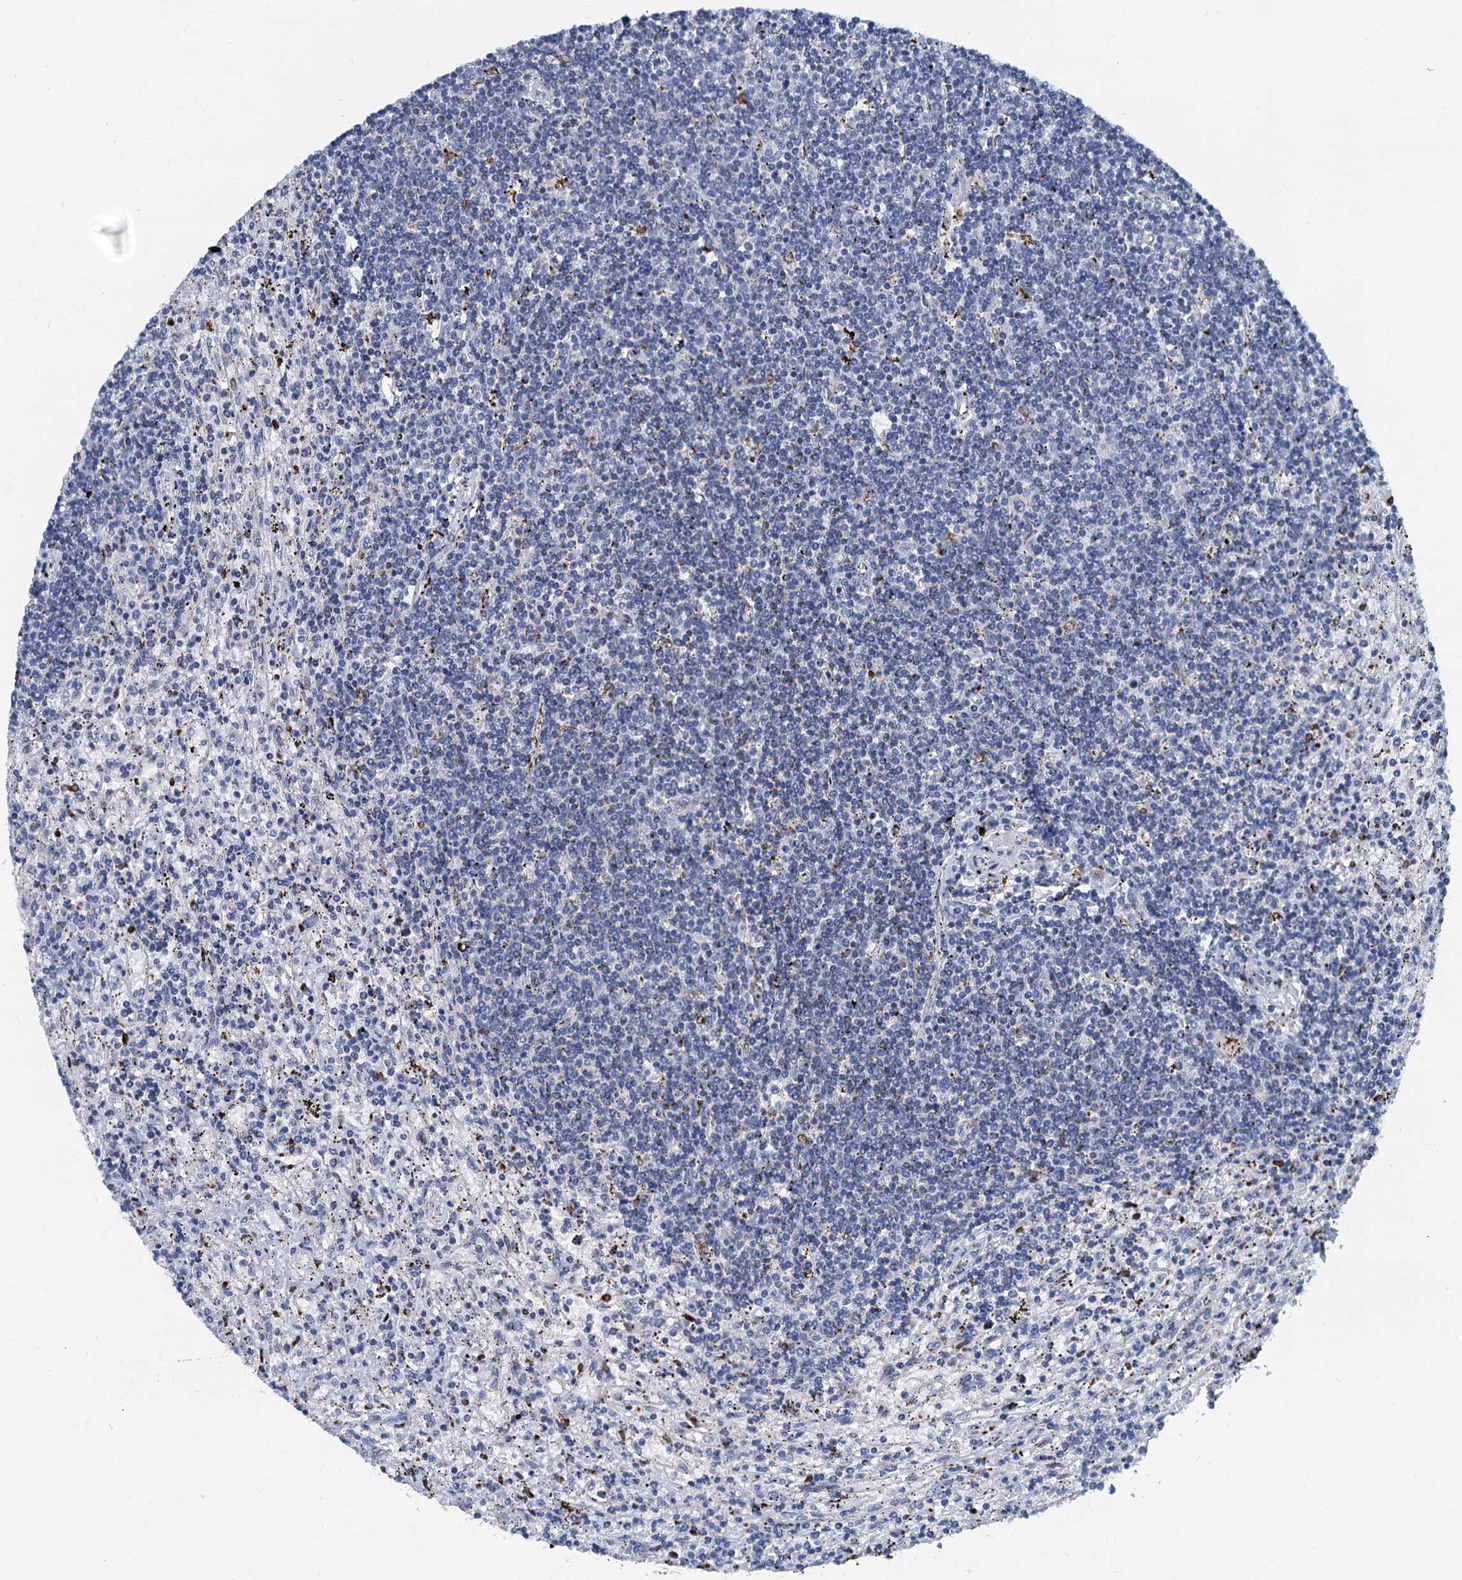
{"staining": {"intensity": "negative", "quantity": "none", "location": "none"}, "tissue": "lymphoma", "cell_type": "Tumor cells", "image_type": "cancer", "snomed": [{"axis": "morphology", "description": "Malignant lymphoma, non-Hodgkin's type, Low grade"}, {"axis": "topography", "description": "Spleen"}], "caption": "Immunohistochemistry micrograph of neoplastic tissue: human lymphoma stained with DAB exhibits no significant protein positivity in tumor cells.", "gene": "LYPD3", "patient": {"sex": "male", "age": 76}}